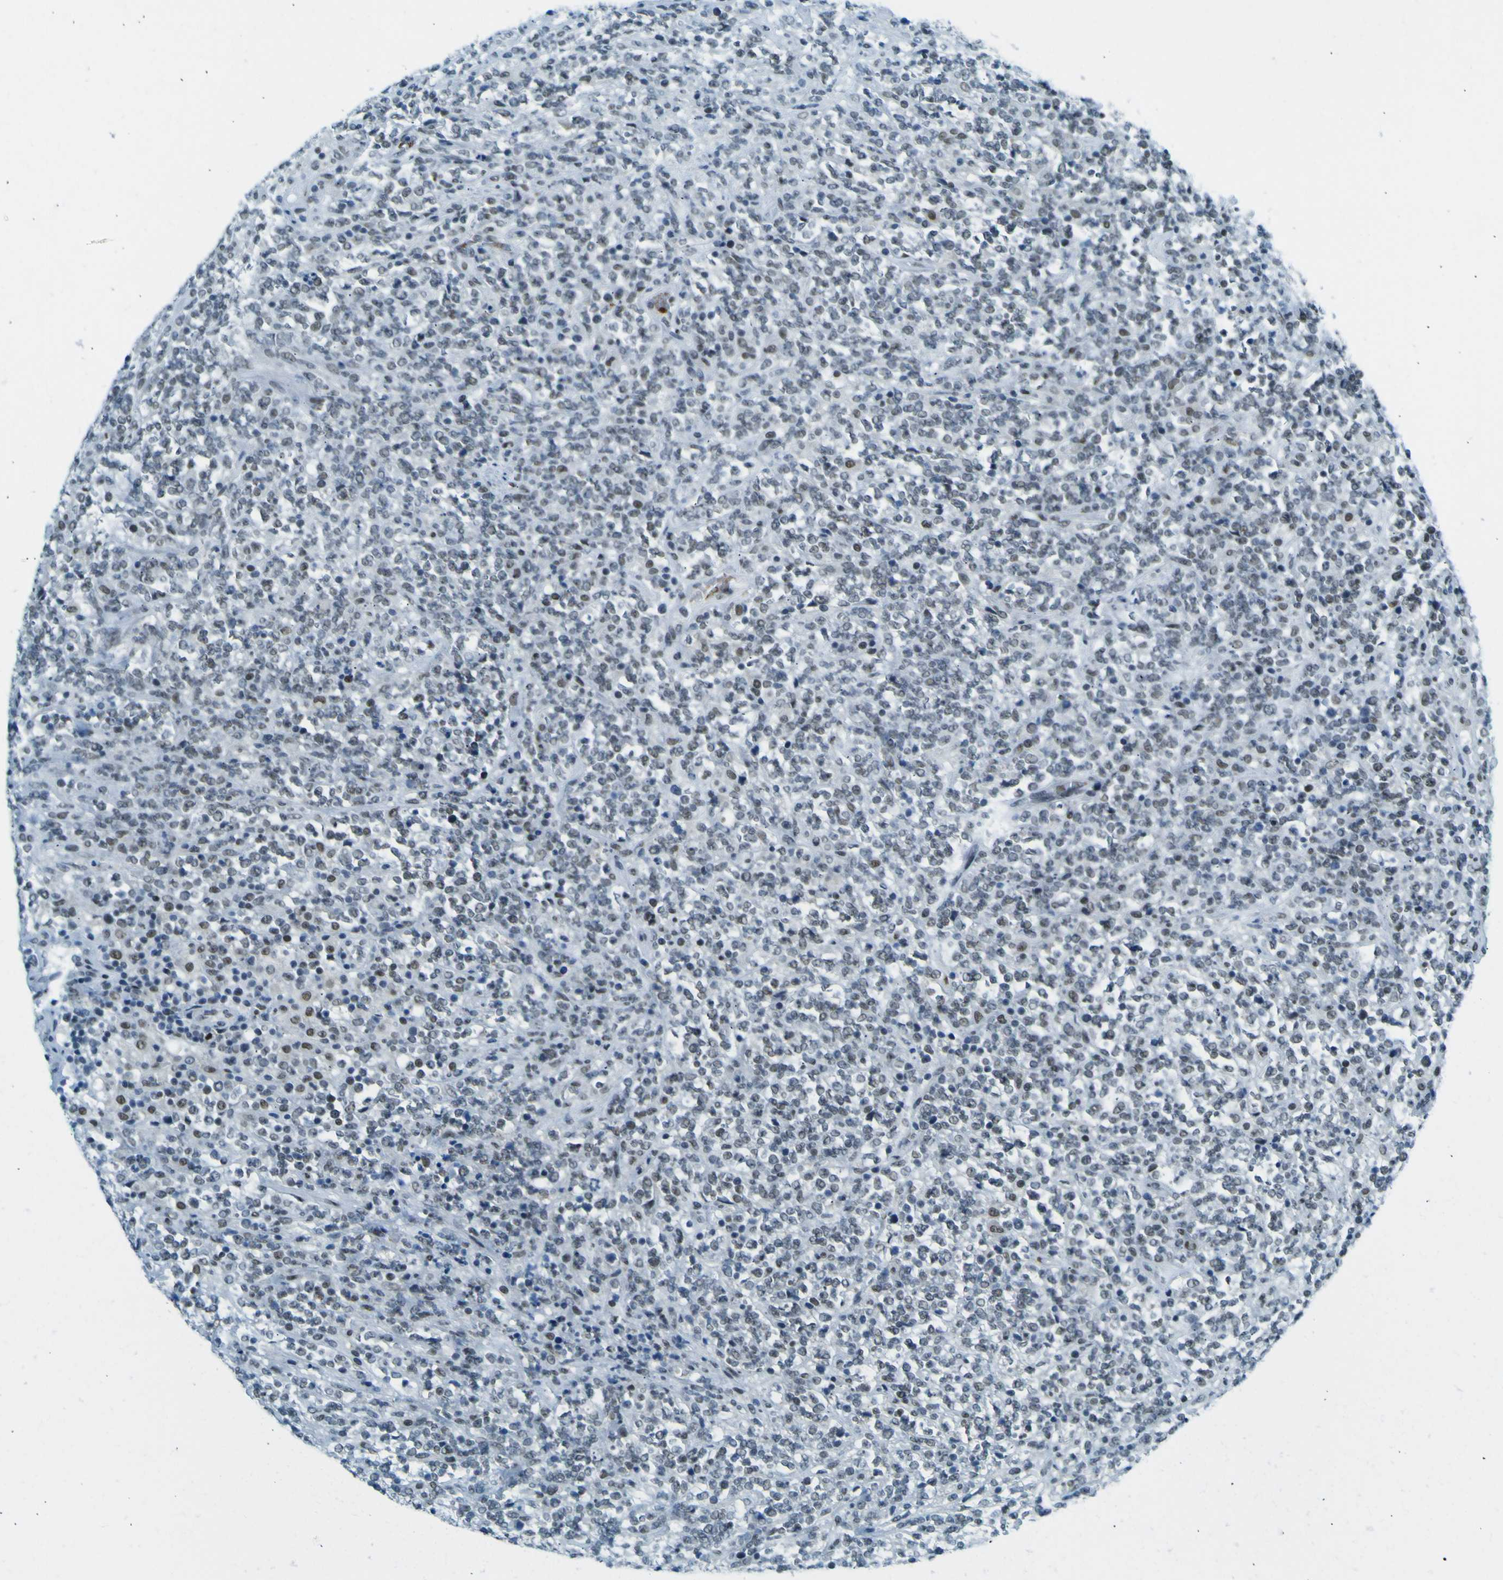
{"staining": {"intensity": "weak", "quantity": "<25%", "location": "nuclear"}, "tissue": "lymphoma", "cell_type": "Tumor cells", "image_type": "cancer", "snomed": [{"axis": "morphology", "description": "Malignant lymphoma, non-Hodgkin's type, High grade"}, {"axis": "topography", "description": "Soft tissue"}], "caption": "This histopathology image is of malignant lymphoma, non-Hodgkin's type (high-grade) stained with IHC to label a protein in brown with the nuclei are counter-stained blue. There is no expression in tumor cells. (DAB IHC with hematoxylin counter stain).", "gene": "CEBPG", "patient": {"sex": "male", "age": 18}}